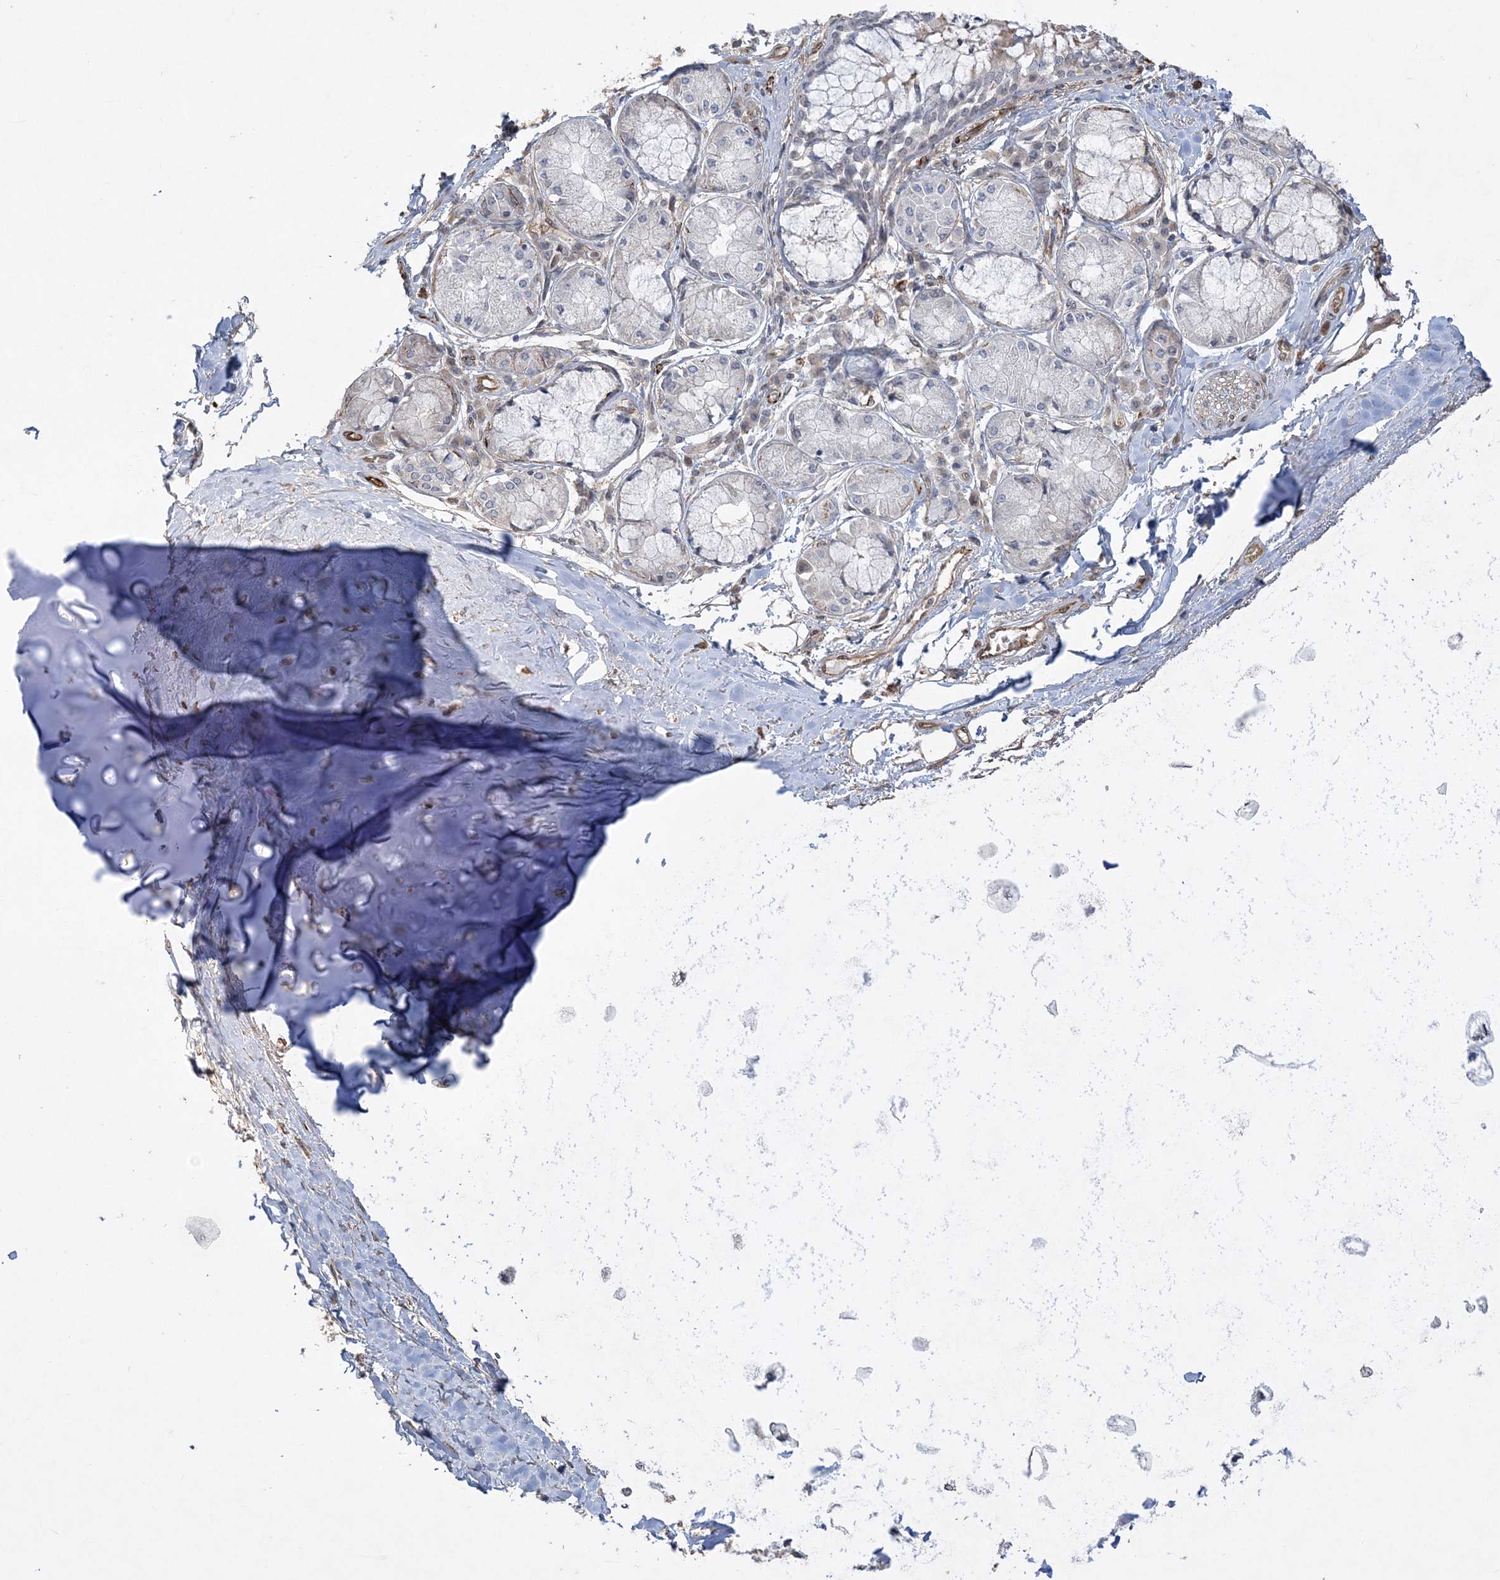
{"staining": {"intensity": "moderate", "quantity": "<25%", "location": "cytoplasmic/membranous"}, "tissue": "adipose tissue", "cell_type": "Adipocytes", "image_type": "normal", "snomed": [{"axis": "morphology", "description": "Normal tissue, NOS"}, {"axis": "topography", "description": "Cartilage tissue"}, {"axis": "topography", "description": "Bronchus"}, {"axis": "topography", "description": "Lung"}, {"axis": "topography", "description": "Peripheral nerve tissue"}], "caption": "Benign adipose tissue displays moderate cytoplasmic/membranous staining in about <25% of adipocytes, visualized by immunohistochemistry.", "gene": "INPP1", "patient": {"sex": "female", "age": 49}}